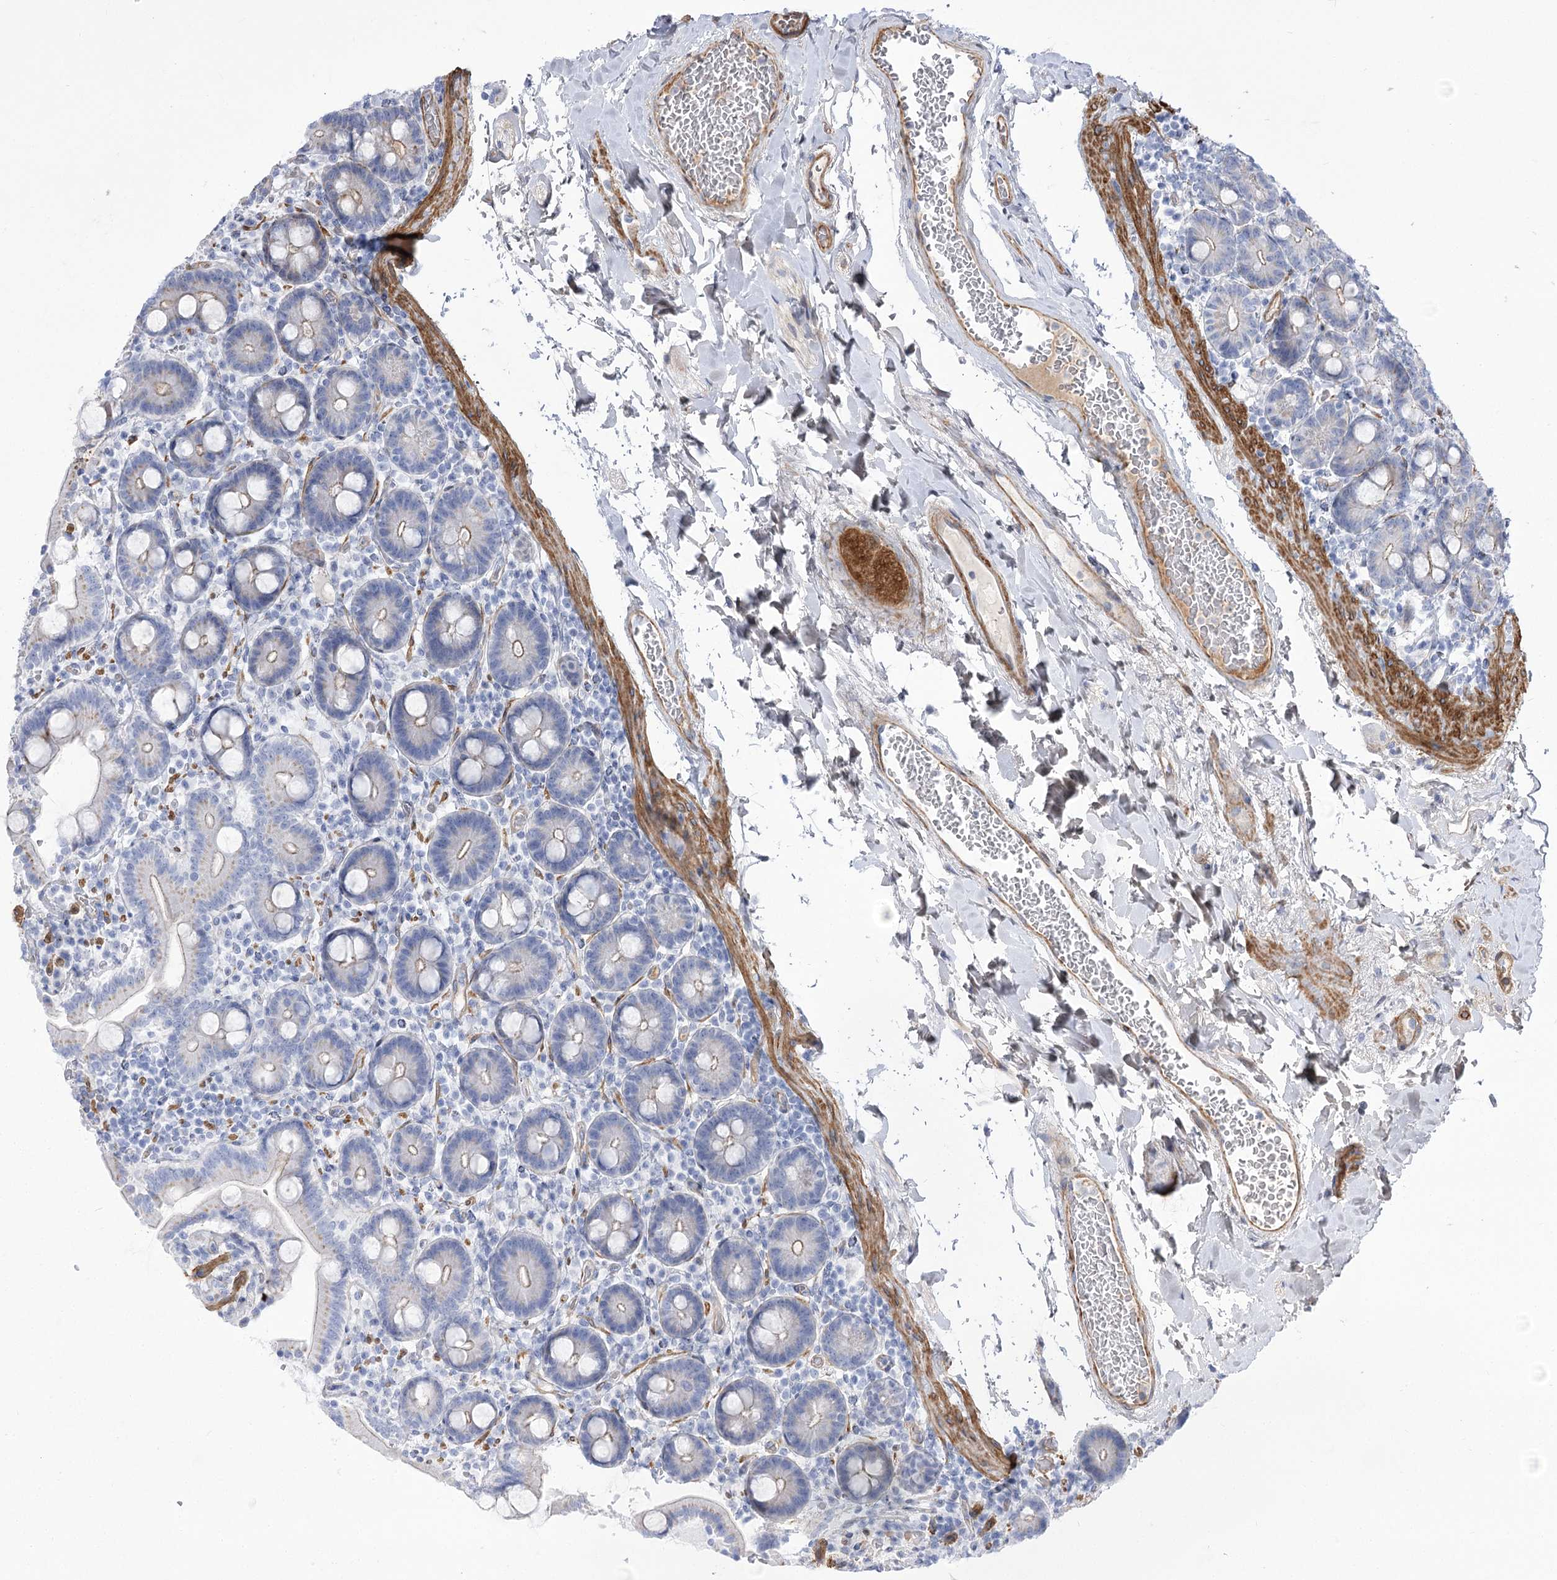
{"staining": {"intensity": "negative", "quantity": "none", "location": "none"}, "tissue": "duodenum", "cell_type": "Glandular cells", "image_type": "normal", "snomed": [{"axis": "morphology", "description": "Normal tissue, NOS"}, {"axis": "topography", "description": "Duodenum"}], "caption": "A micrograph of human duodenum is negative for staining in glandular cells. (DAB (3,3'-diaminobenzidine) immunohistochemistry (IHC) with hematoxylin counter stain).", "gene": "ANKRD23", "patient": {"sex": "male", "age": 55}}